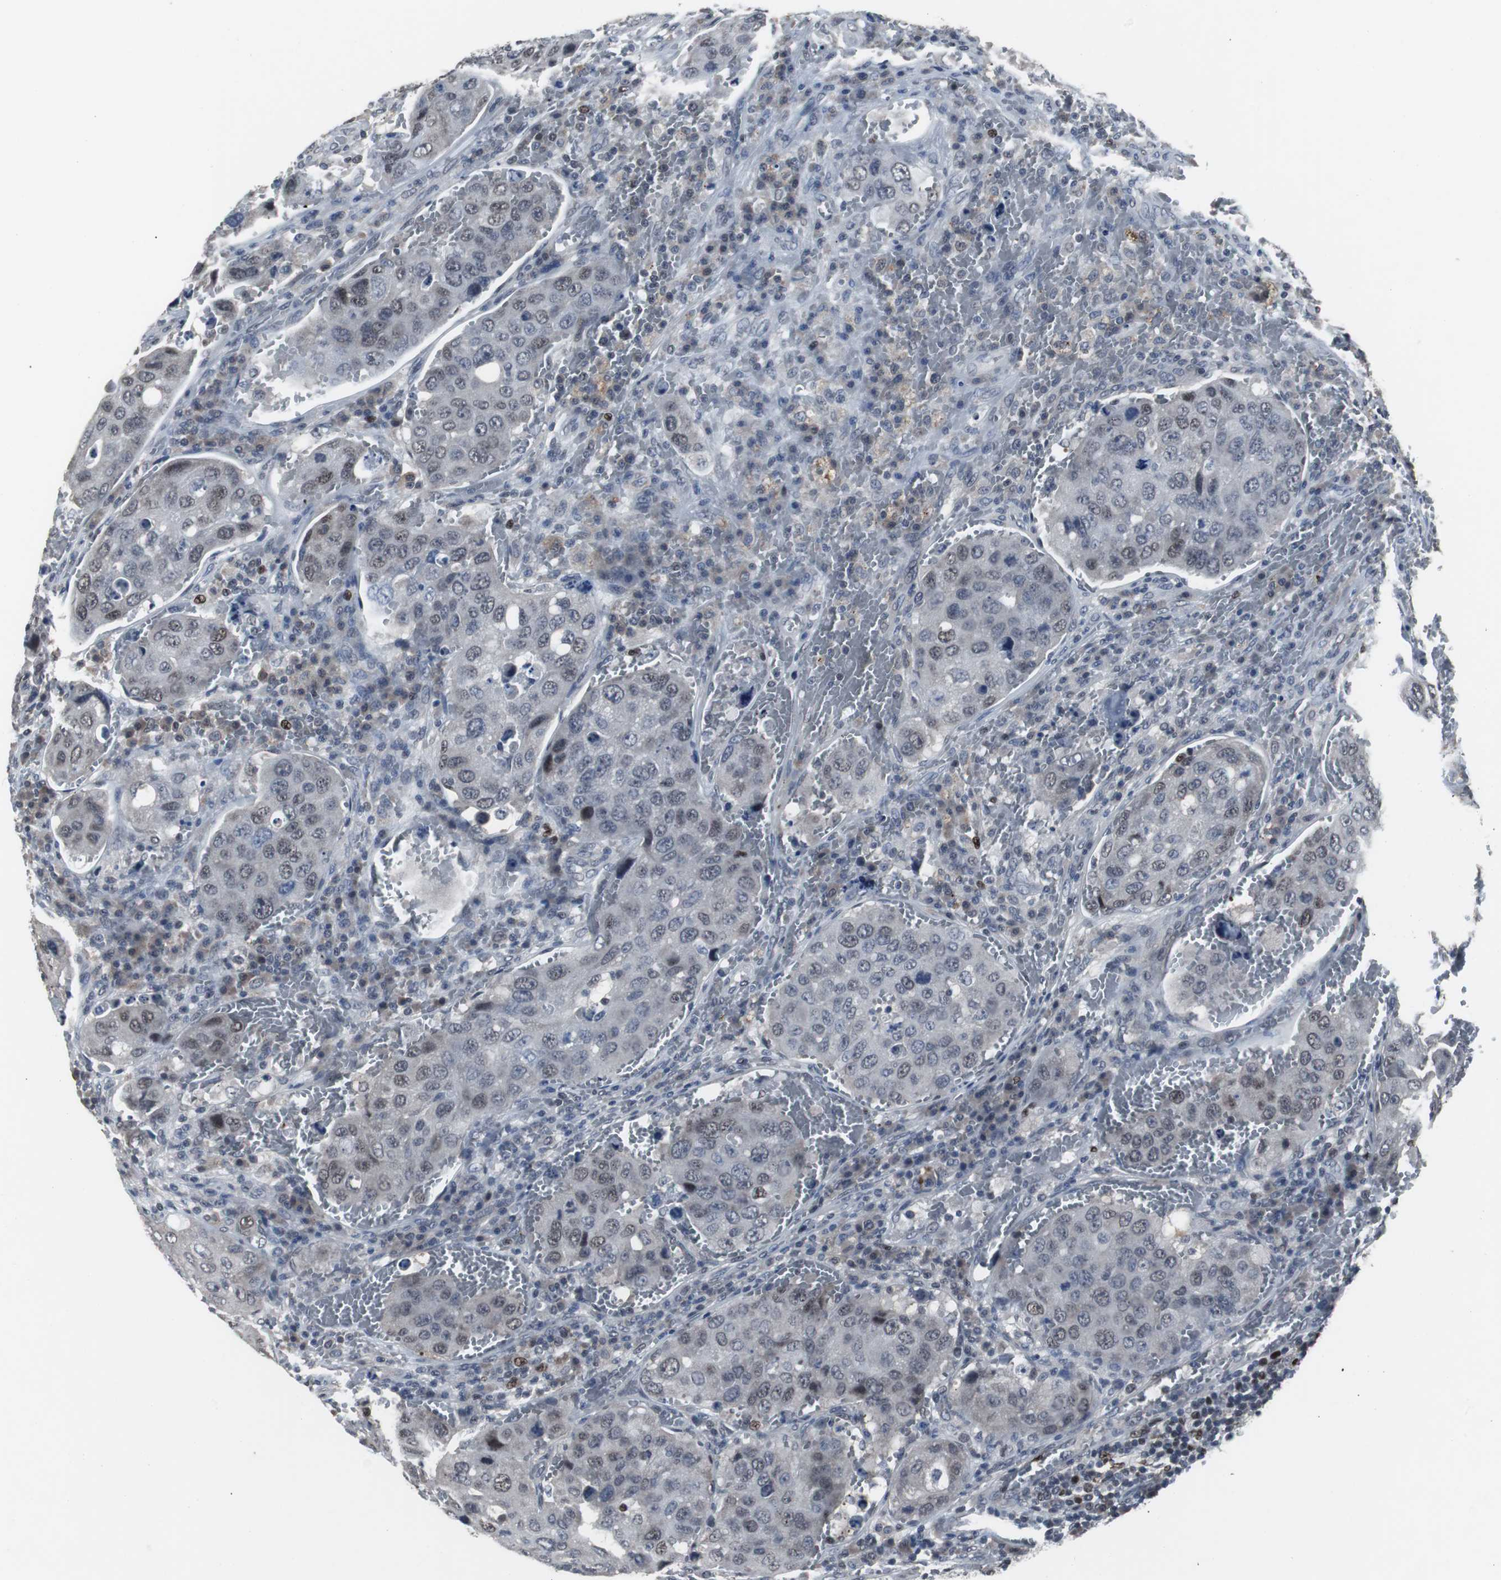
{"staining": {"intensity": "weak", "quantity": "<25%", "location": "nuclear"}, "tissue": "urothelial cancer", "cell_type": "Tumor cells", "image_type": "cancer", "snomed": [{"axis": "morphology", "description": "Urothelial carcinoma, High grade"}, {"axis": "topography", "description": "Lymph node"}, {"axis": "topography", "description": "Urinary bladder"}], "caption": "The IHC histopathology image has no significant positivity in tumor cells of urothelial carcinoma (high-grade) tissue. Brightfield microscopy of IHC stained with DAB (brown) and hematoxylin (blue), captured at high magnification.", "gene": "FOXP4", "patient": {"sex": "male", "age": 51}}